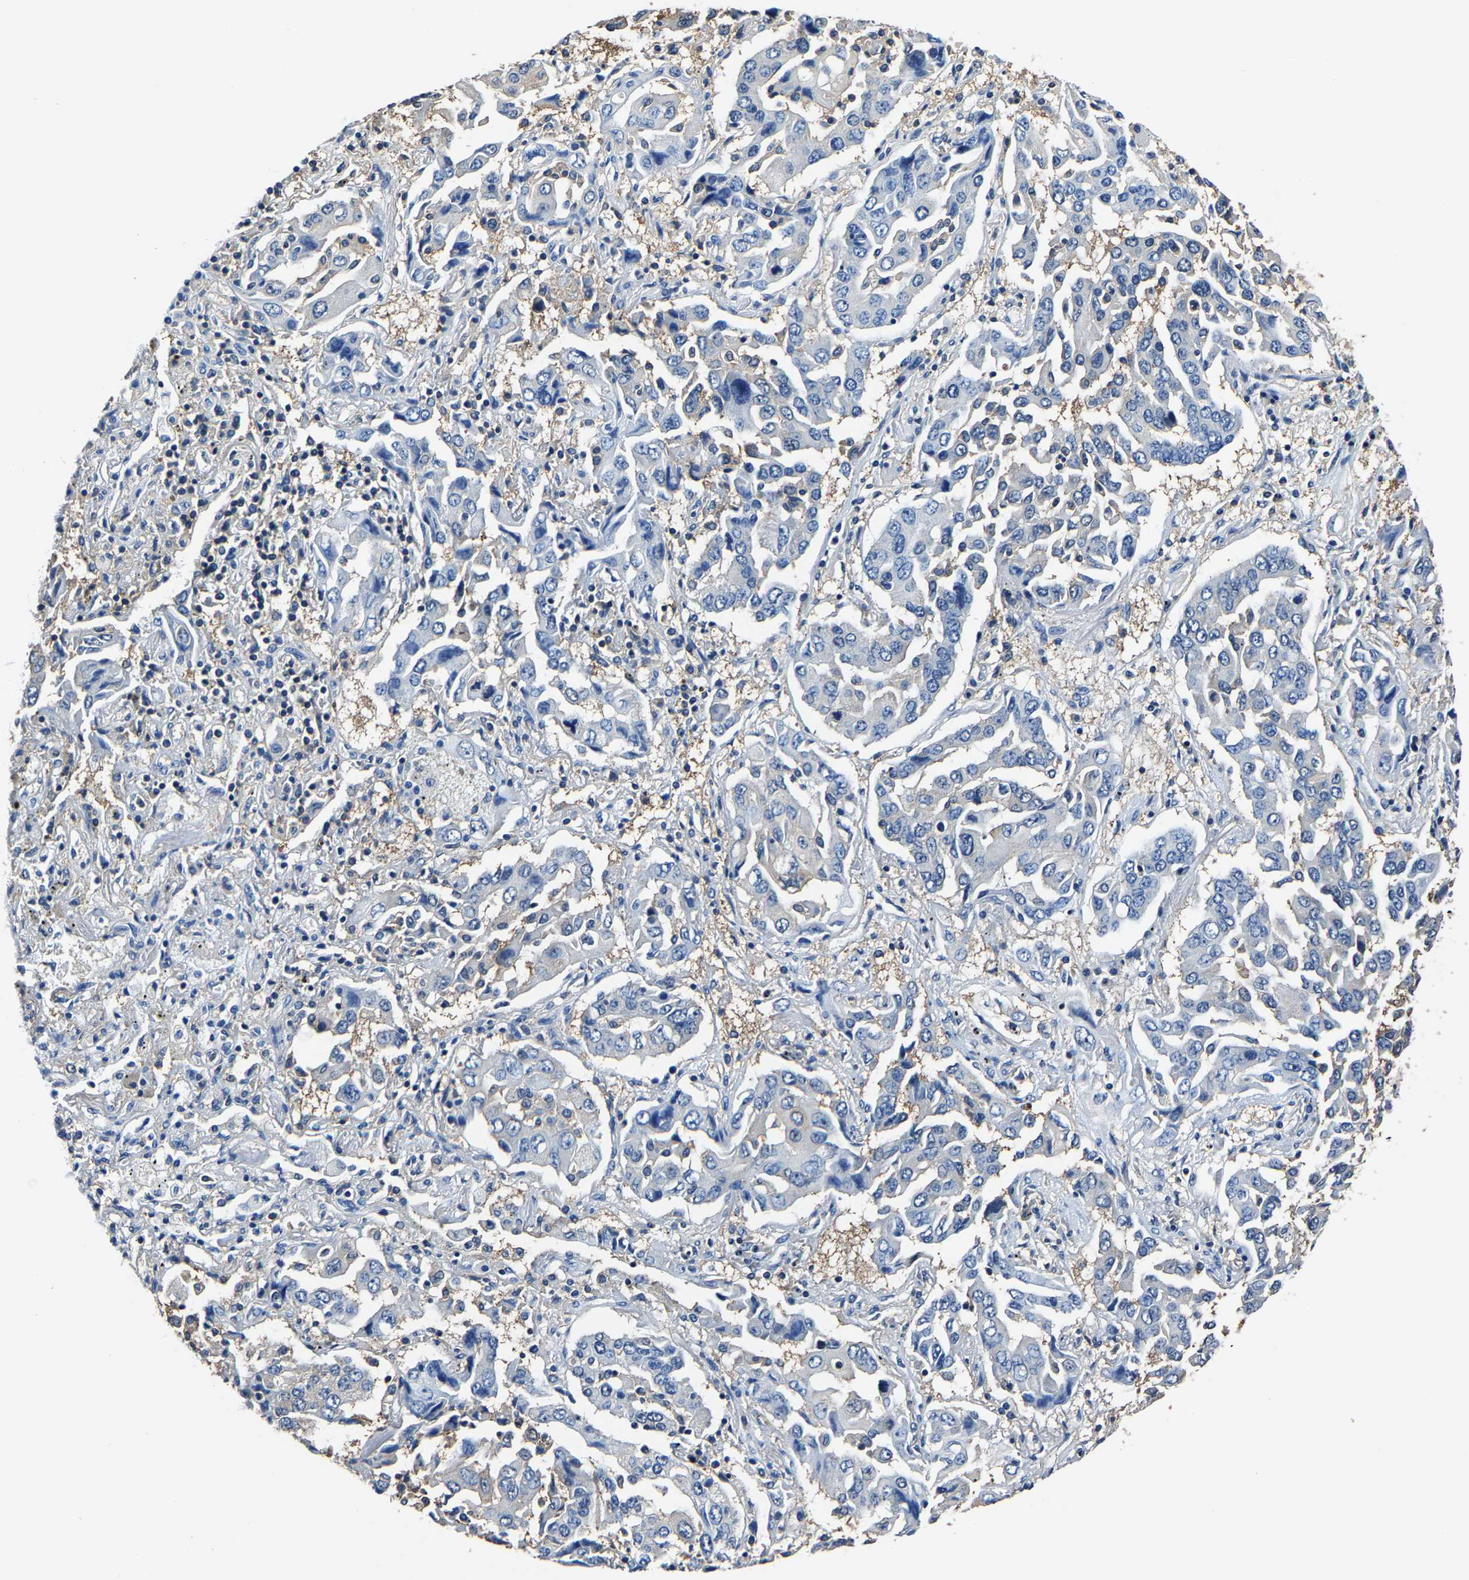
{"staining": {"intensity": "negative", "quantity": "none", "location": "none"}, "tissue": "lung cancer", "cell_type": "Tumor cells", "image_type": "cancer", "snomed": [{"axis": "morphology", "description": "Adenocarcinoma, NOS"}, {"axis": "topography", "description": "Lung"}], "caption": "Immunohistochemical staining of lung cancer (adenocarcinoma) displays no significant staining in tumor cells. (Stains: DAB immunohistochemistry with hematoxylin counter stain, Microscopy: brightfield microscopy at high magnification).", "gene": "ALDOB", "patient": {"sex": "female", "age": 65}}